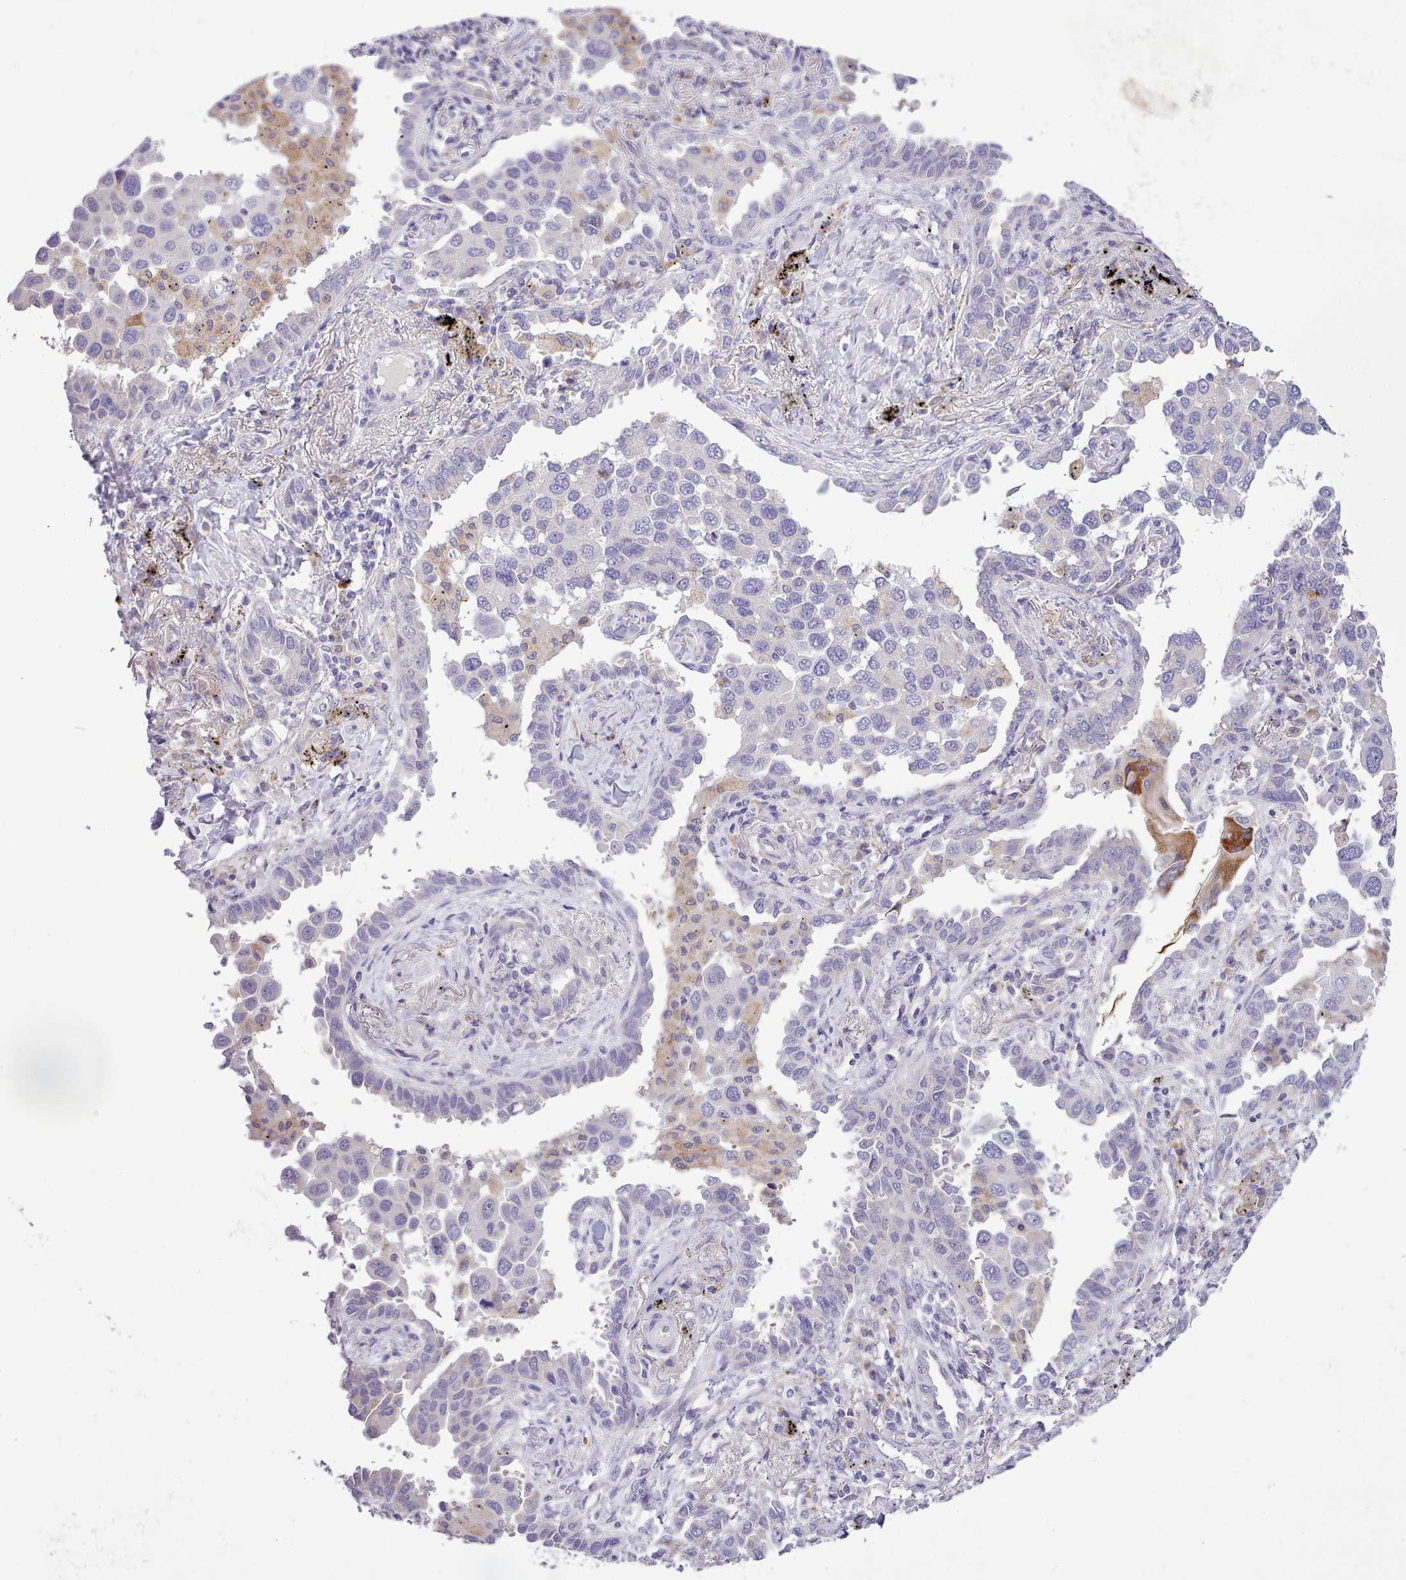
{"staining": {"intensity": "negative", "quantity": "none", "location": "none"}, "tissue": "lung cancer", "cell_type": "Tumor cells", "image_type": "cancer", "snomed": [{"axis": "morphology", "description": "Adenocarcinoma, NOS"}, {"axis": "topography", "description": "Lung"}], "caption": "This is an immunohistochemistry image of lung cancer (adenocarcinoma). There is no expression in tumor cells.", "gene": "FAM83E", "patient": {"sex": "male", "age": 67}}